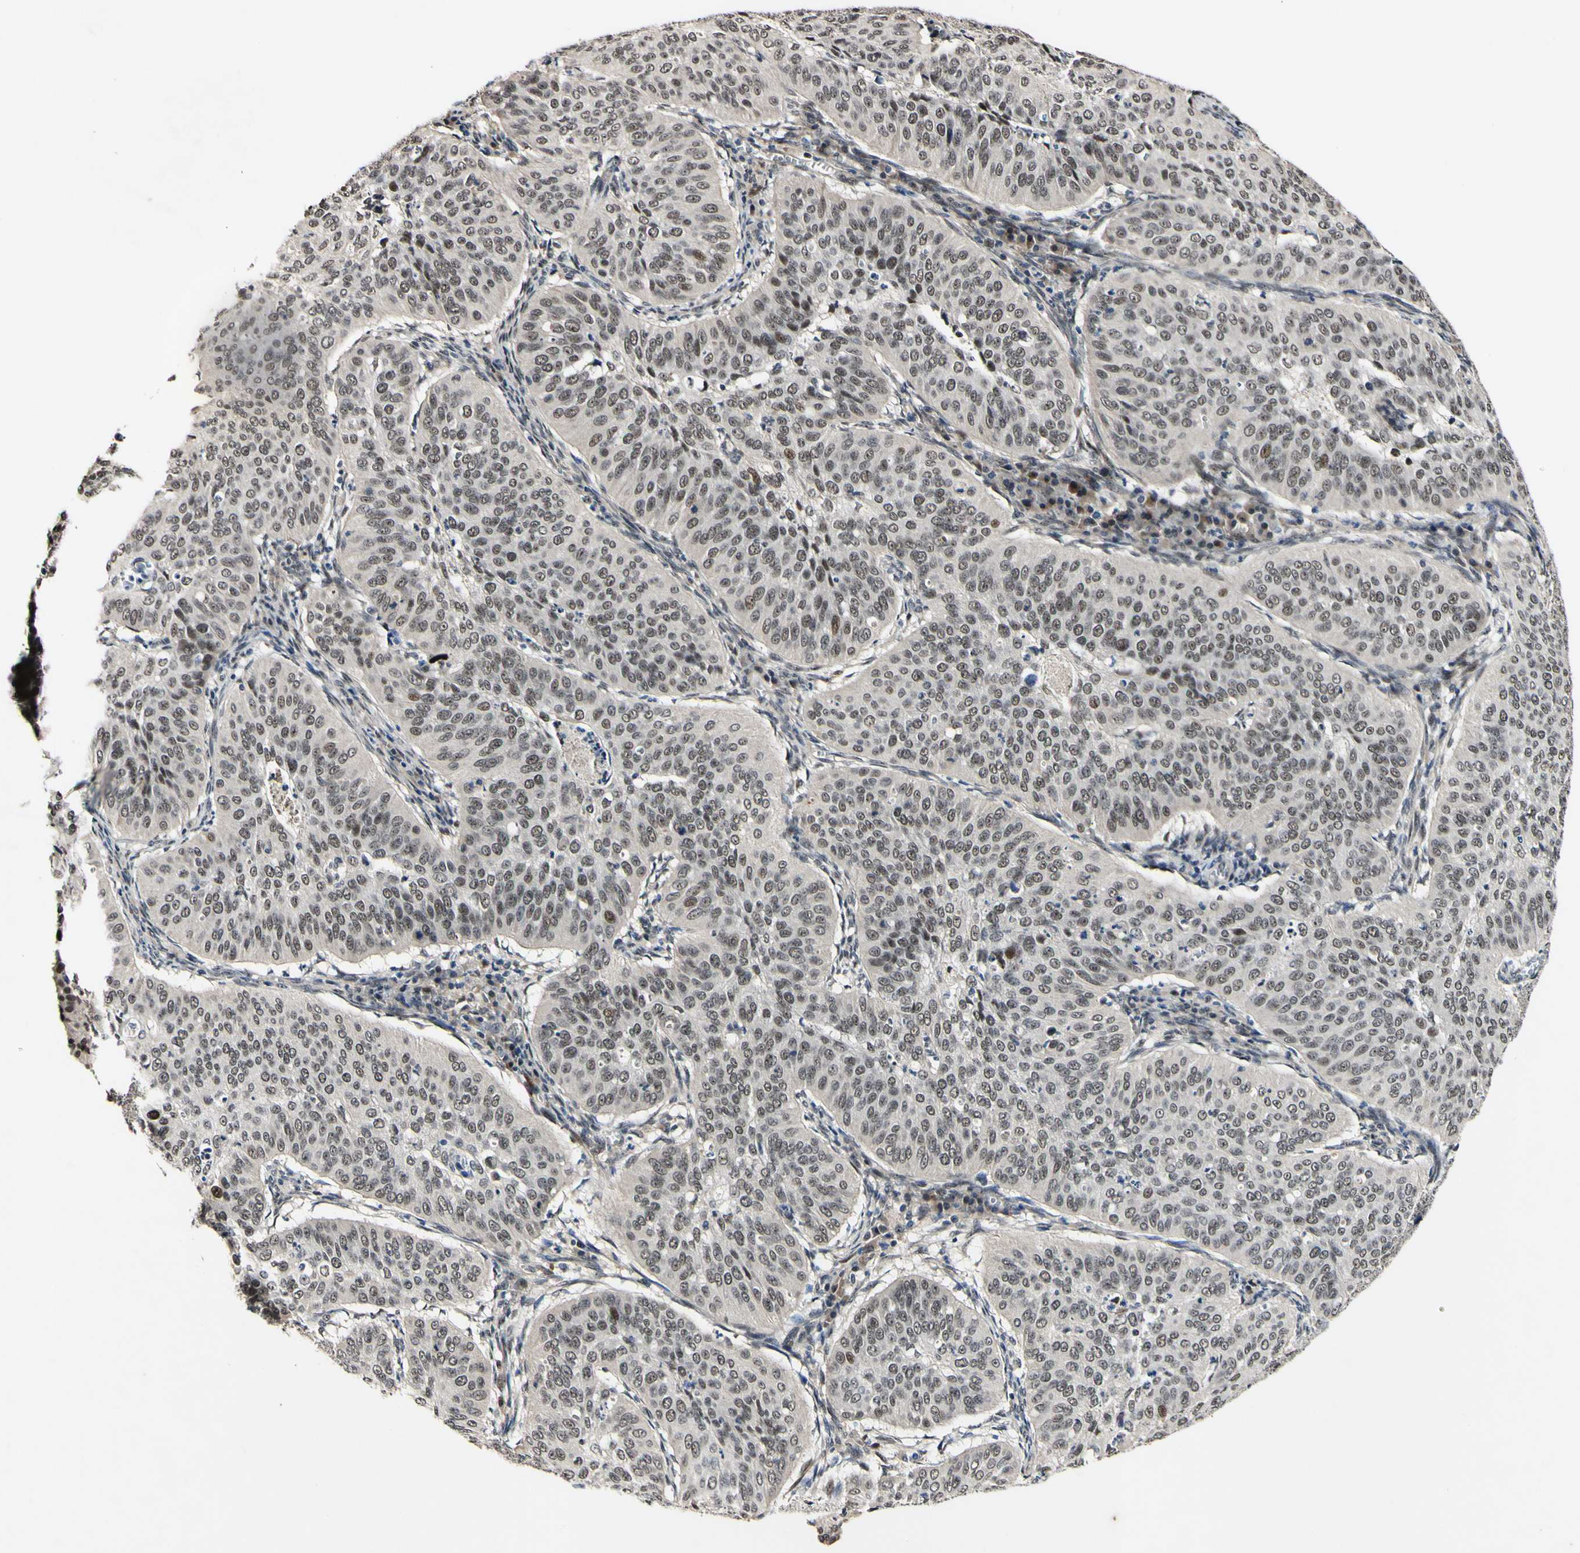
{"staining": {"intensity": "weak", "quantity": ">75%", "location": "nuclear"}, "tissue": "cervical cancer", "cell_type": "Tumor cells", "image_type": "cancer", "snomed": [{"axis": "morphology", "description": "Normal tissue, NOS"}, {"axis": "morphology", "description": "Squamous cell carcinoma, NOS"}, {"axis": "topography", "description": "Cervix"}], "caption": "A micrograph showing weak nuclear positivity in about >75% of tumor cells in cervical cancer, as visualized by brown immunohistochemical staining.", "gene": "POLR2F", "patient": {"sex": "female", "age": 39}}